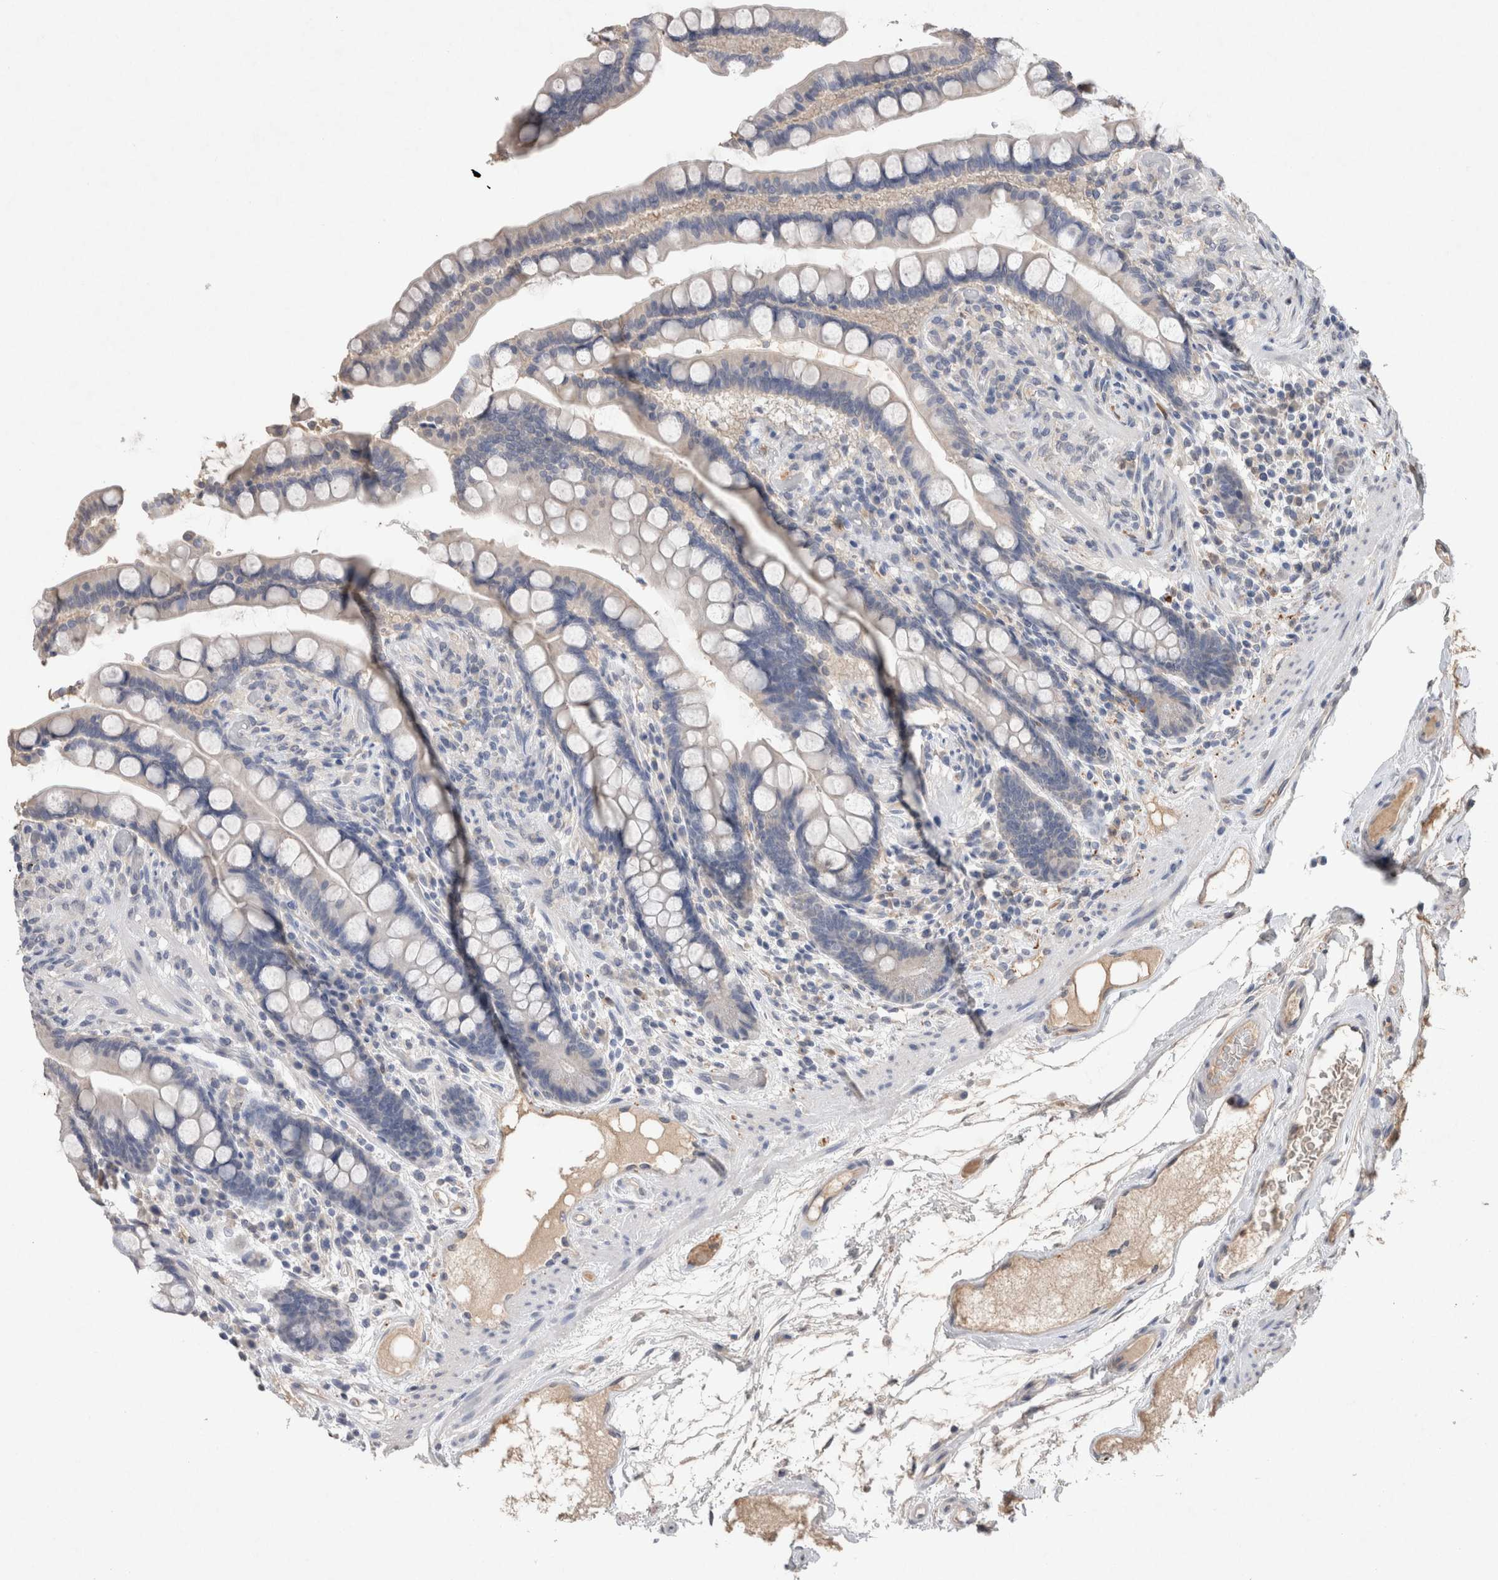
{"staining": {"intensity": "weak", "quantity": ">75%", "location": "cytoplasmic/membranous"}, "tissue": "colon", "cell_type": "Endothelial cells", "image_type": "normal", "snomed": [{"axis": "morphology", "description": "Normal tissue, NOS"}, {"axis": "topography", "description": "Colon"}], "caption": "The histopathology image exhibits a brown stain indicating the presence of a protein in the cytoplasmic/membranous of endothelial cells in colon. (Stains: DAB in brown, nuclei in blue, Microscopy: brightfield microscopy at high magnification).", "gene": "FABP7", "patient": {"sex": "male", "age": 73}}